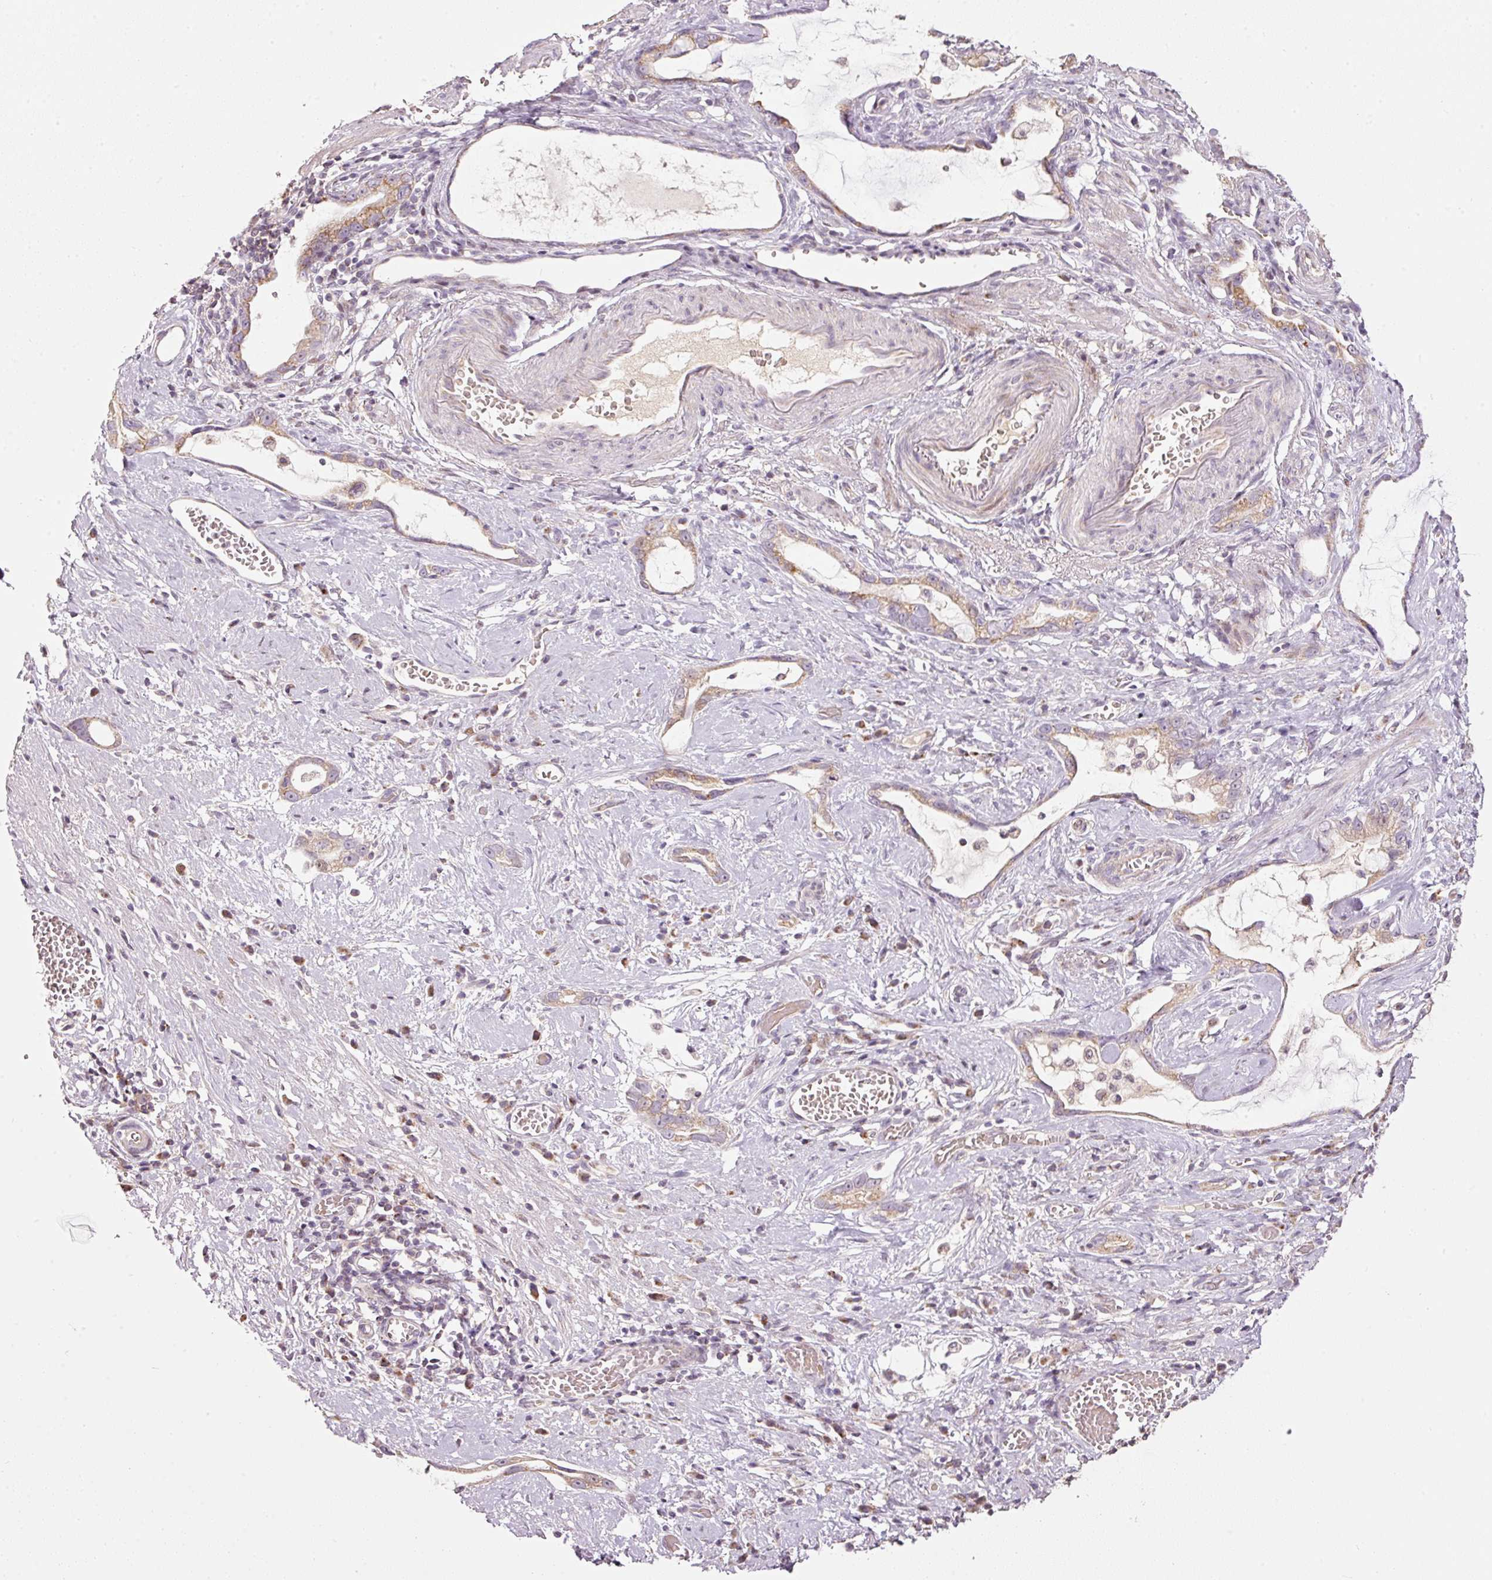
{"staining": {"intensity": "moderate", "quantity": "25%-75%", "location": "cytoplasmic/membranous"}, "tissue": "stomach cancer", "cell_type": "Tumor cells", "image_type": "cancer", "snomed": [{"axis": "morphology", "description": "Adenocarcinoma, NOS"}, {"axis": "topography", "description": "Stomach"}], "caption": "An immunohistochemistry (IHC) image of neoplastic tissue is shown. Protein staining in brown labels moderate cytoplasmic/membranous positivity in stomach adenocarcinoma within tumor cells.", "gene": "TOB2", "patient": {"sex": "male", "age": 55}}